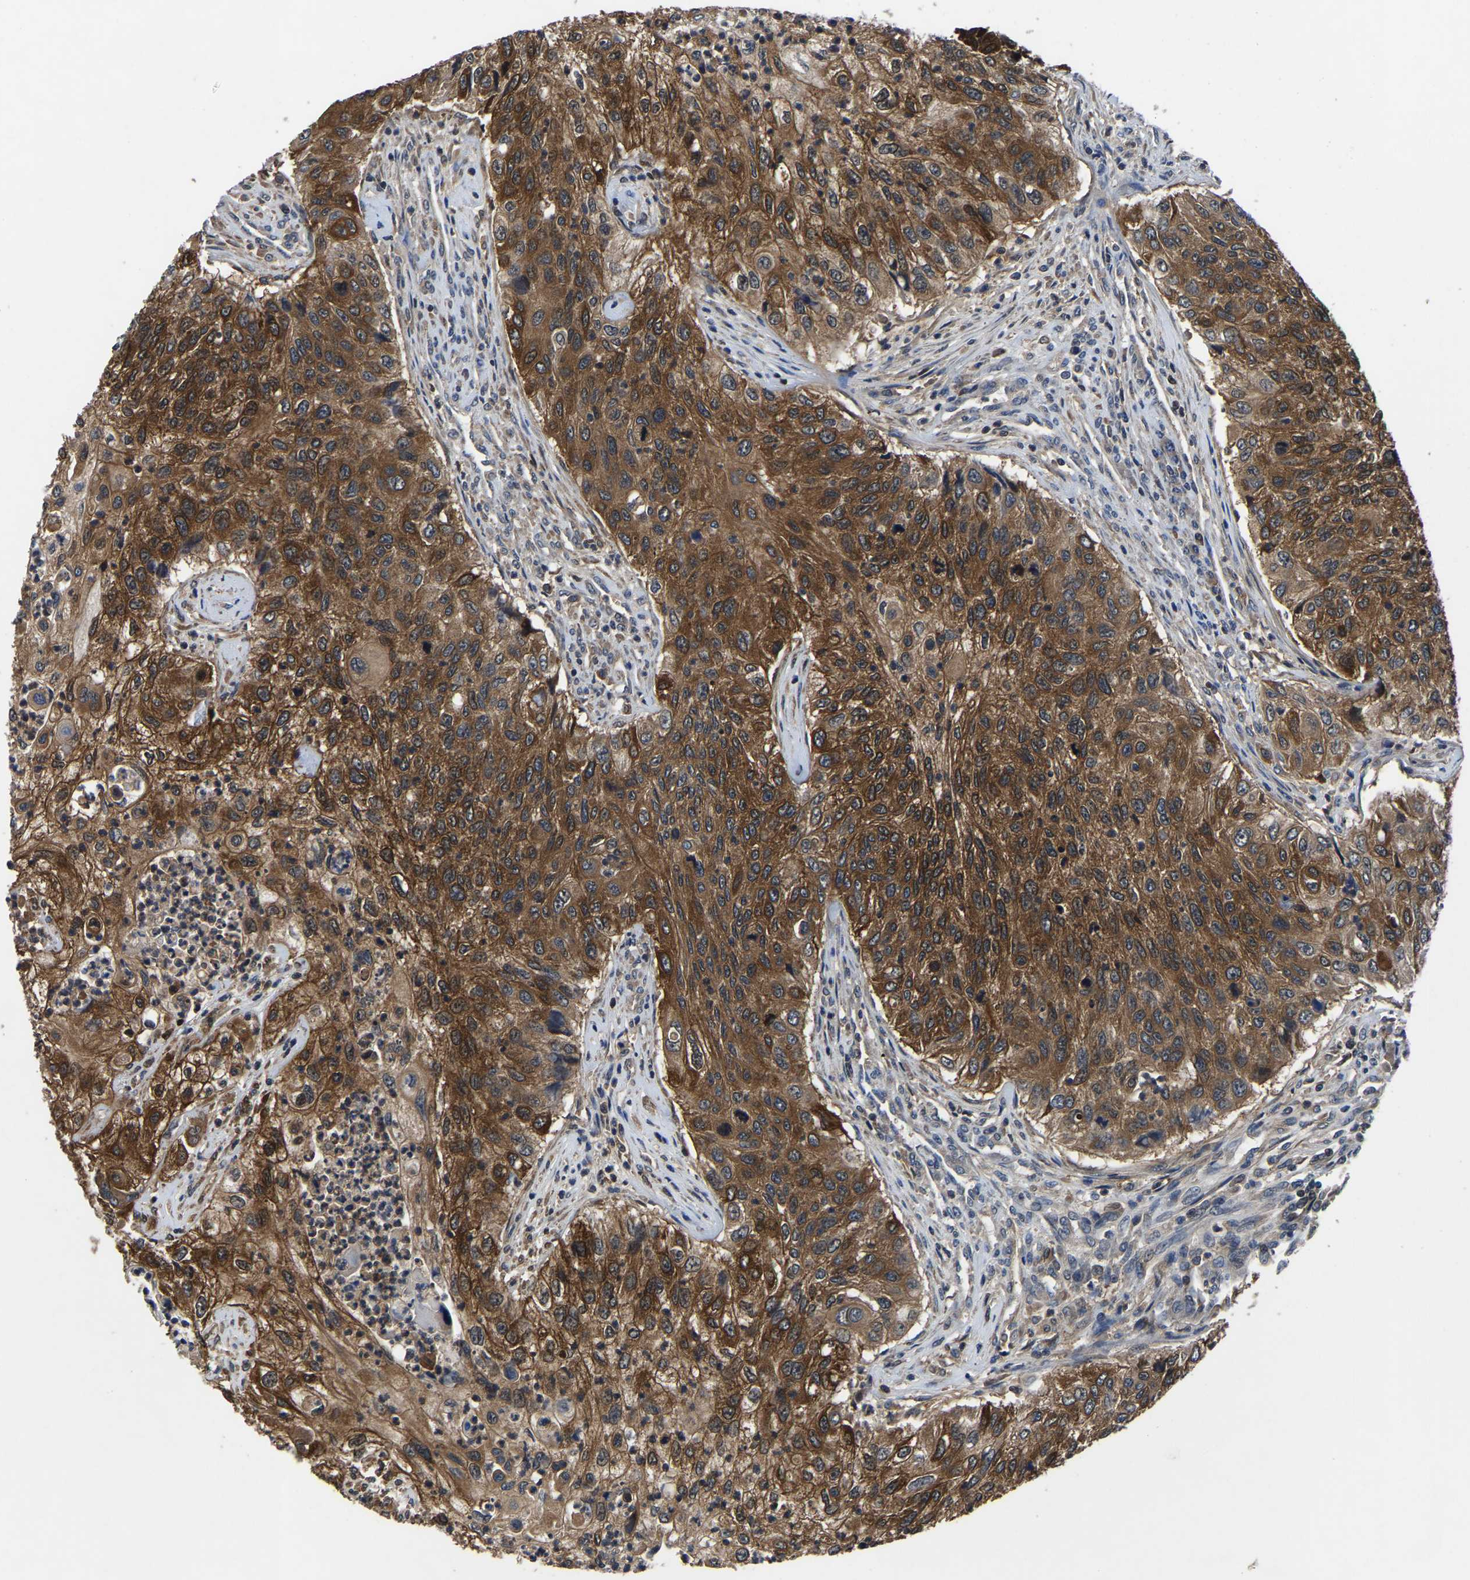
{"staining": {"intensity": "strong", "quantity": ">75%", "location": "cytoplasmic/membranous"}, "tissue": "urothelial cancer", "cell_type": "Tumor cells", "image_type": "cancer", "snomed": [{"axis": "morphology", "description": "Urothelial carcinoma, High grade"}, {"axis": "topography", "description": "Urinary bladder"}], "caption": "Immunohistochemistry (DAB (3,3'-diaminobenzidine)) staining of human urothelial cancer reveals strong cytoplasmic/membranous protein staining in about >75% of tumor cells. (Stains: DAB in brown, nuclei in blue, Microscopy: brightfield microscopy at high magnification).", "gene": "FGD5", "patient": {"sex": "female", "age": 60}}